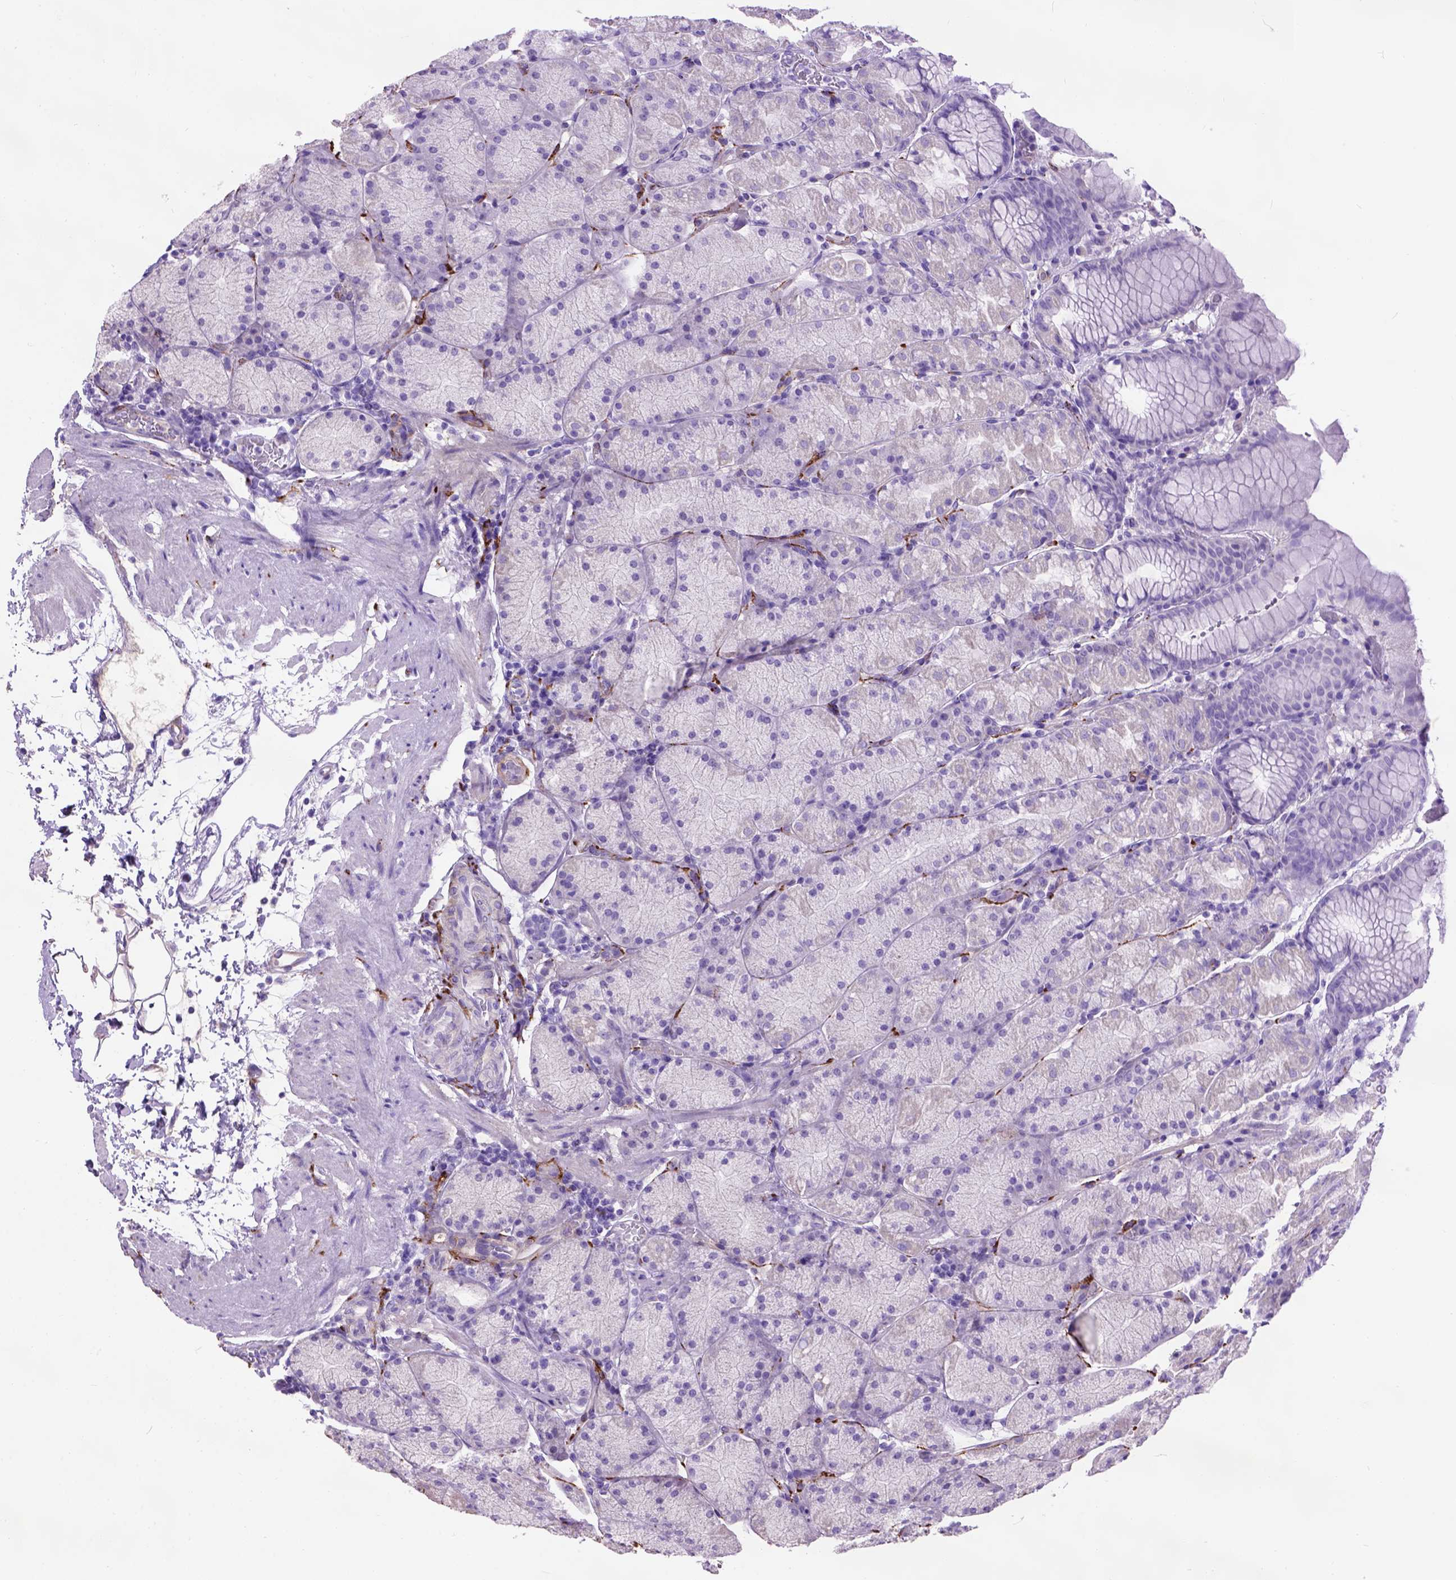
{"staining": {"intensity": "negative", "quantity": "none", "location": "none"}, "tissue": "stomach", "cell_type": "Glandular cells", "image_type": "normal", "snomed": [{"axis": "morphology", "description": "Normal tissue, NOS"}, {"axis": "topography", "description": "Stomach, upper"}, {"axis": "topography", "description": "Stomach"}], "caption": "Stomach stained for a protein using IHC shows no expression glandular cells.", "gene": "MAPT", "patient": {"sex": "male", "age": 76}}